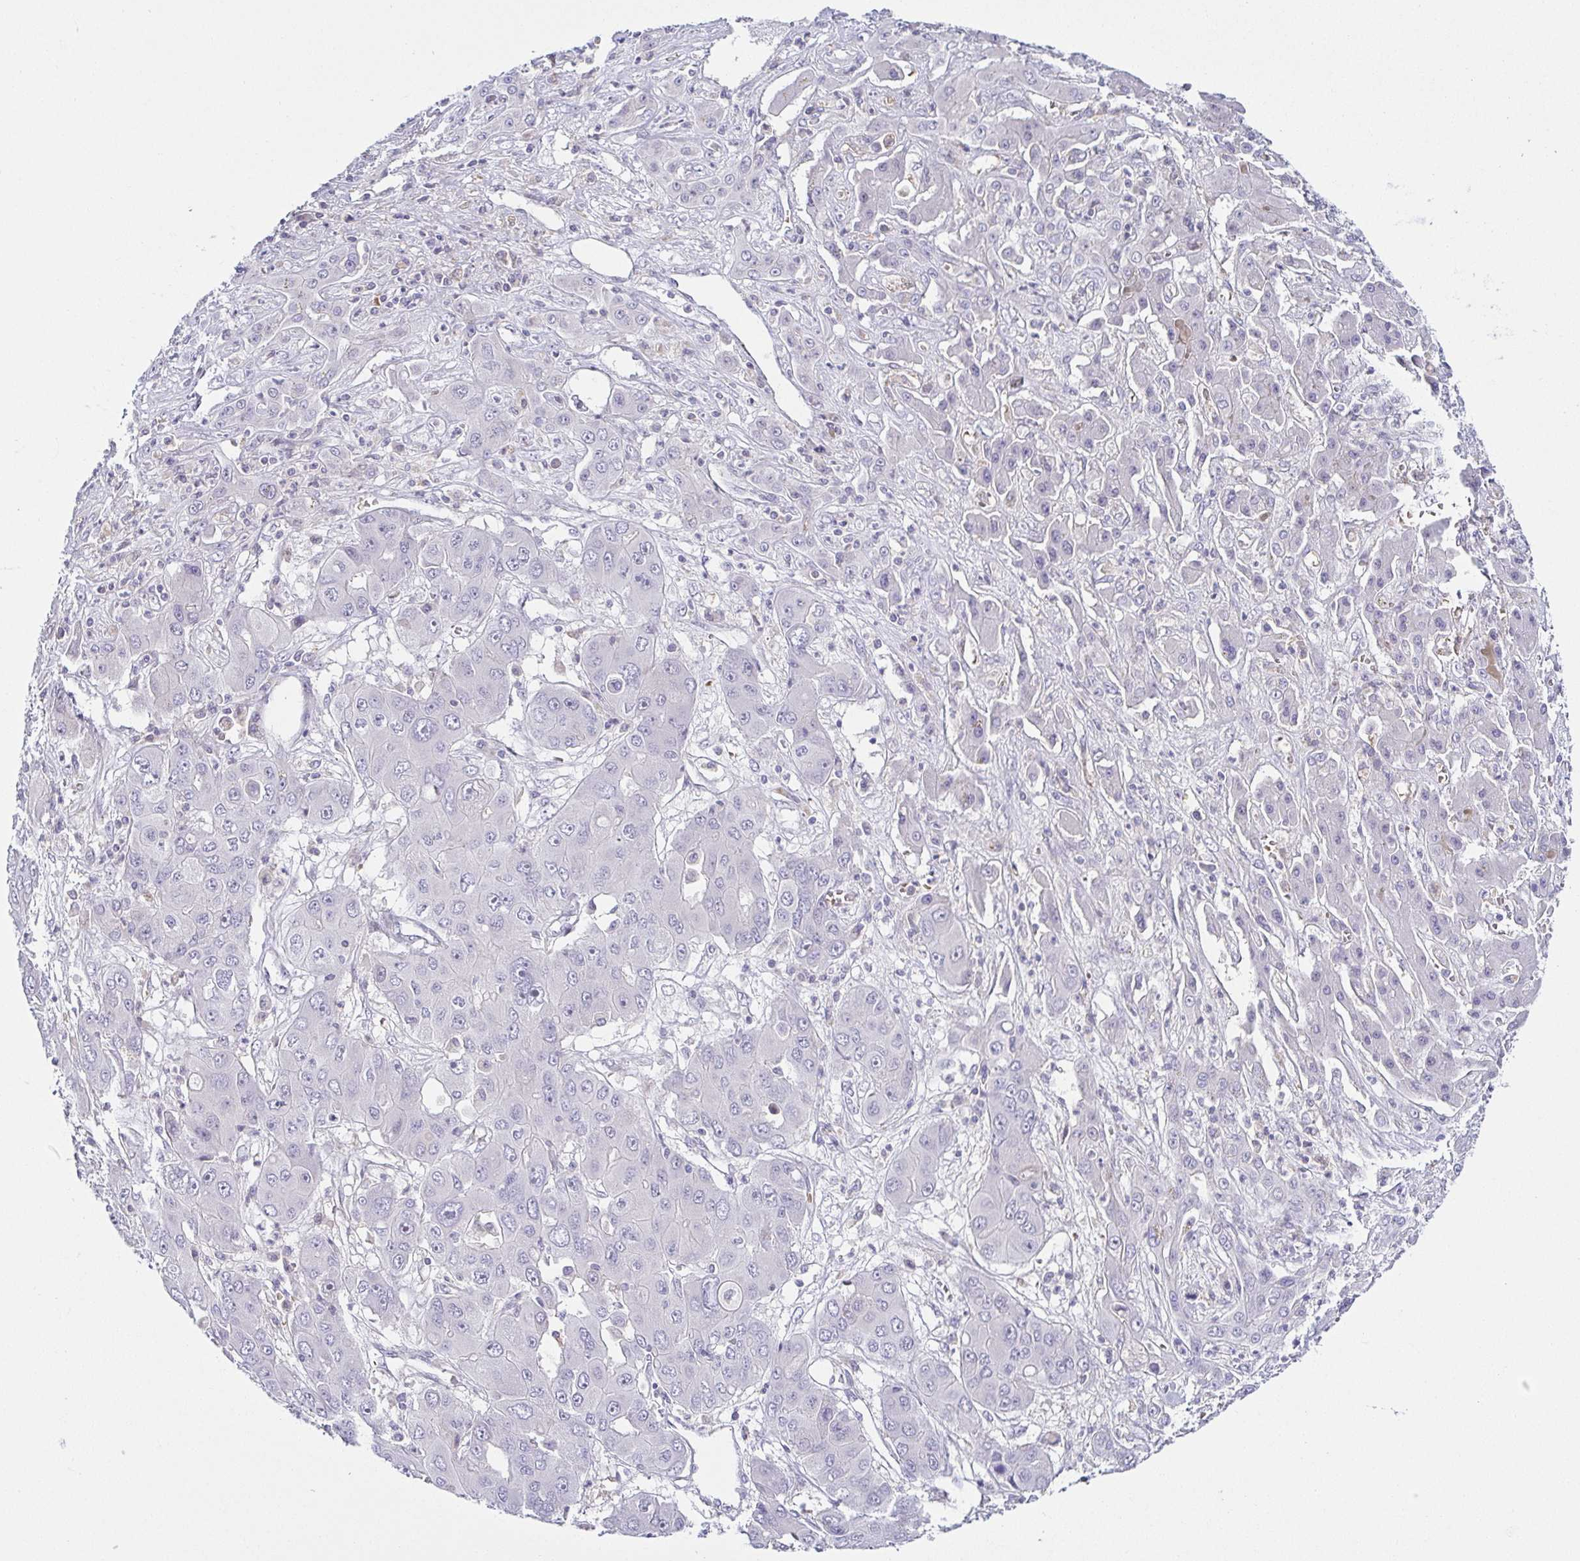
{"staining": {"intensity": "negative", "quantity": "none", "location": "none"}, "tissue": "liver cancer", "cell_type": "Tumor cells", "image_type": "cancer", "snomed": [{"axis": "morphology", "description": "Cholangiocarcinoma"}, {"axis": "topography", "description": "Liver"}], "caption": "Micrograph shows no protein staining in tumor cells of liver cholangiocarcinoma tissue.", "gene": "FAM162B", "patient": {"sex": "male", "age": 67}}